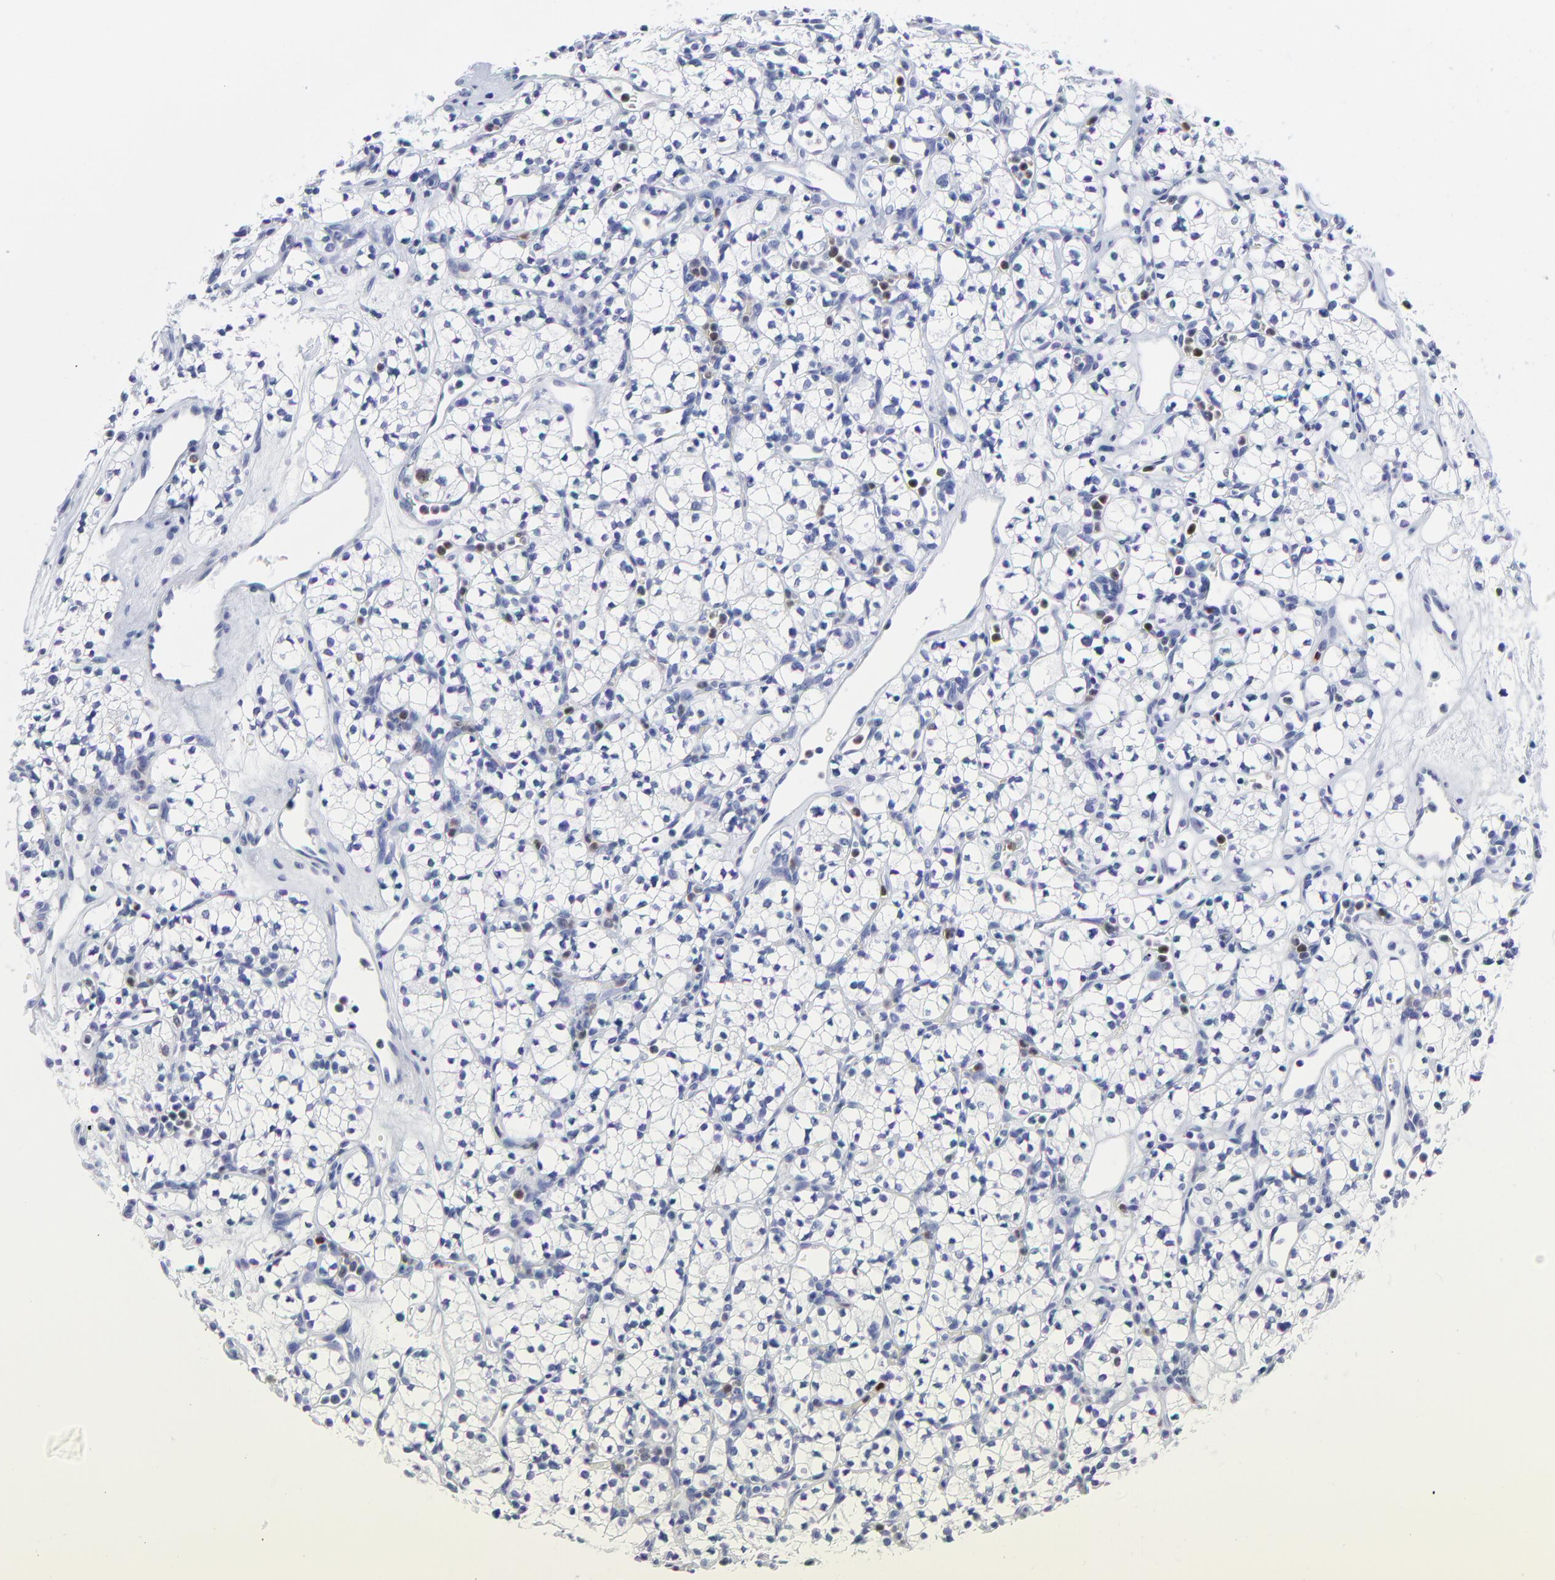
{"staining": {"intensity": "negative", "quantity": "none", "location": "none"}, "tissue": "renal cancer", "cell_type": "Tumor cells", "image_type": "cancer", "snomed": [{"axis": "morphology", "description": "Adenocarcinoma, NOS"}, {"axis": "topography", "description": "Kidney"}], "caption": "Photomicrograph shows no significant protein staining in tumor cells of renal cancer.", "gene": "NCAPH", "patient": {"sex": "male", "age": 59}}